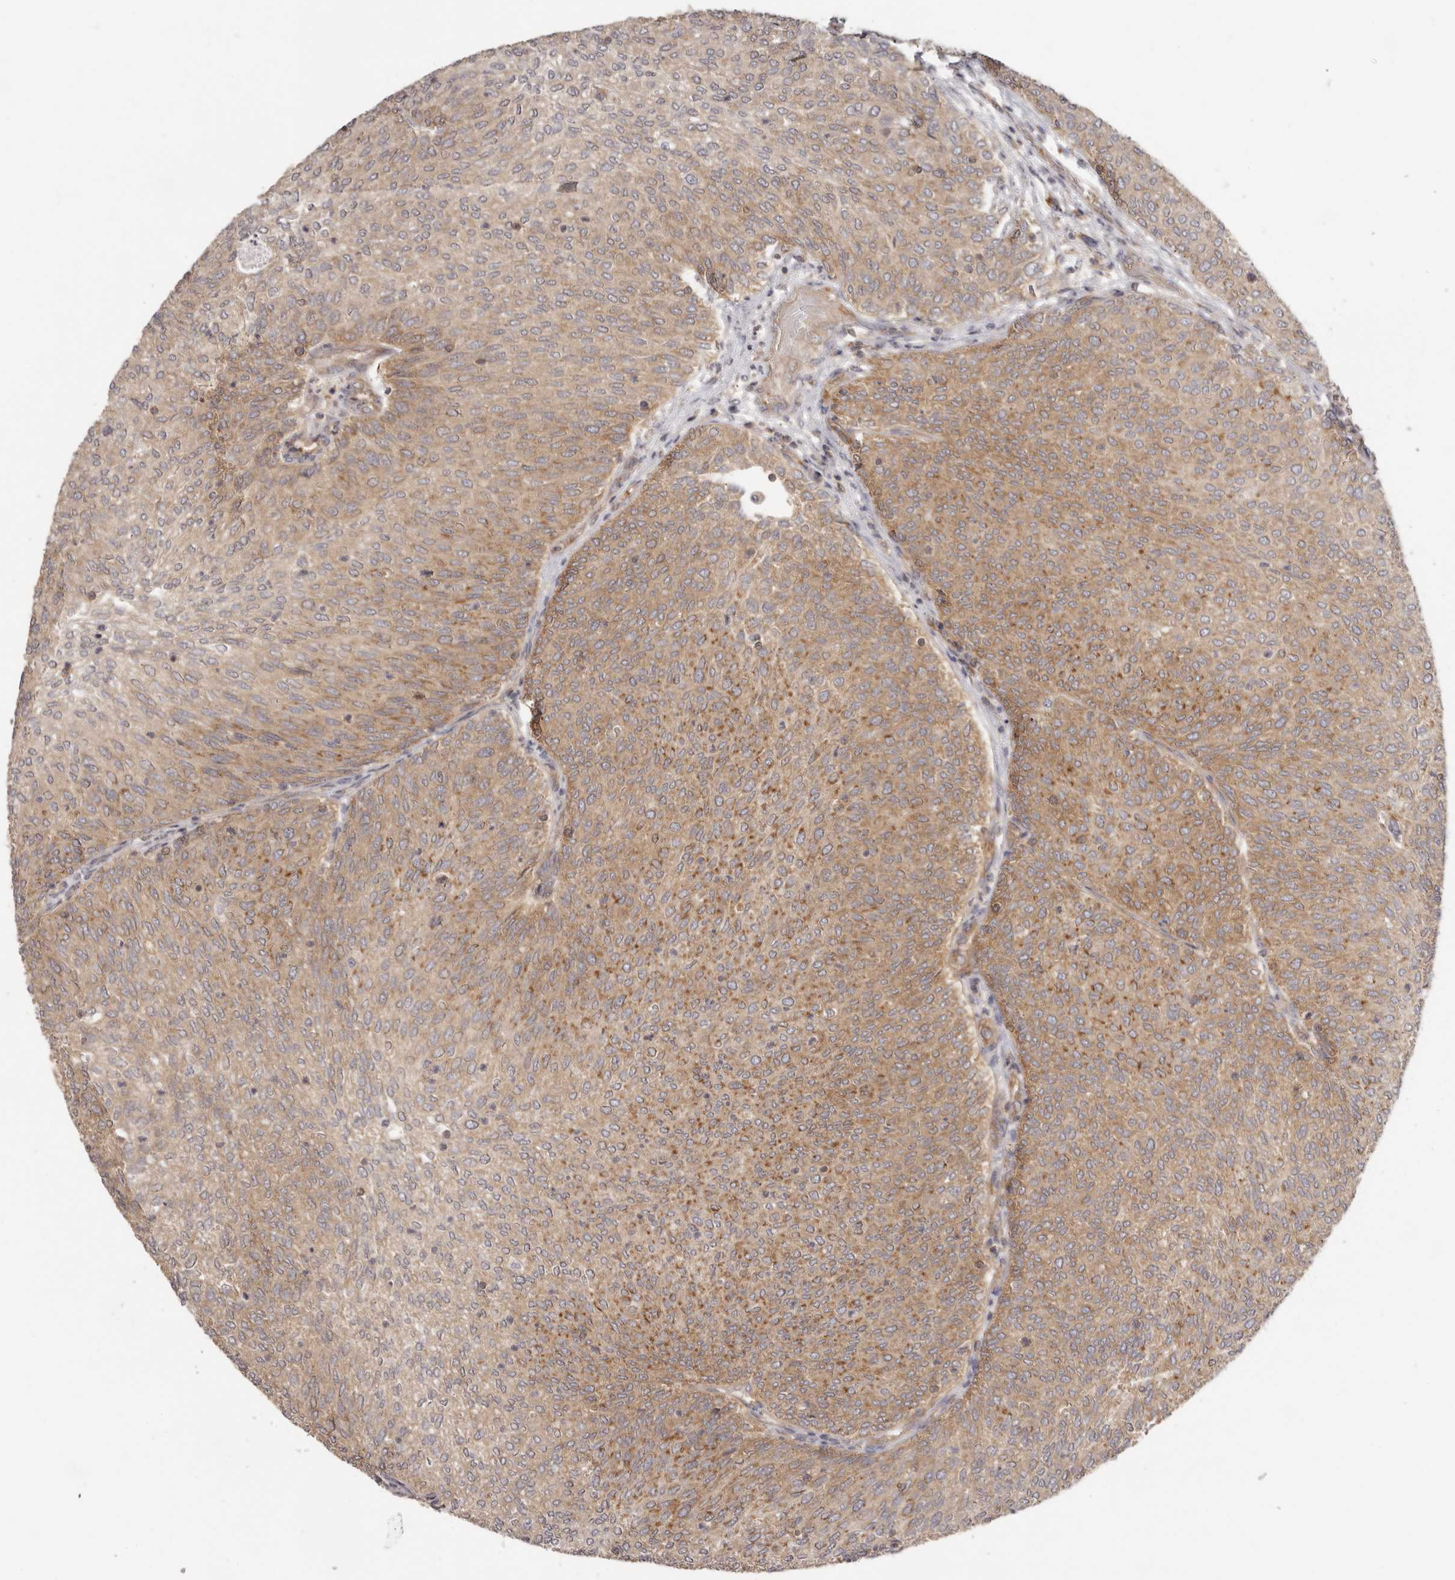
{"staining": {"intensity": "moderate", "quantity": ">75%", "location": "cytoplasmic/membranous"}, "tissue": "urothelial cancer", "cell_type": "Tumor cells", "image_type": "cancer", "snomed": [{"axis": "morphology", "description": "Urothelial carcinoma, Low grade"}, {"axis": "topography", "description": "Urinary bladder"}], "caption": "DAB immunohistochemical staining of urothelial cancer displays moderate cytoplasmic/membranous protein expression in about >75% of tumor cells.", "gene": "EEF1E1", "patient": {"sex": "female", "age": 79}}